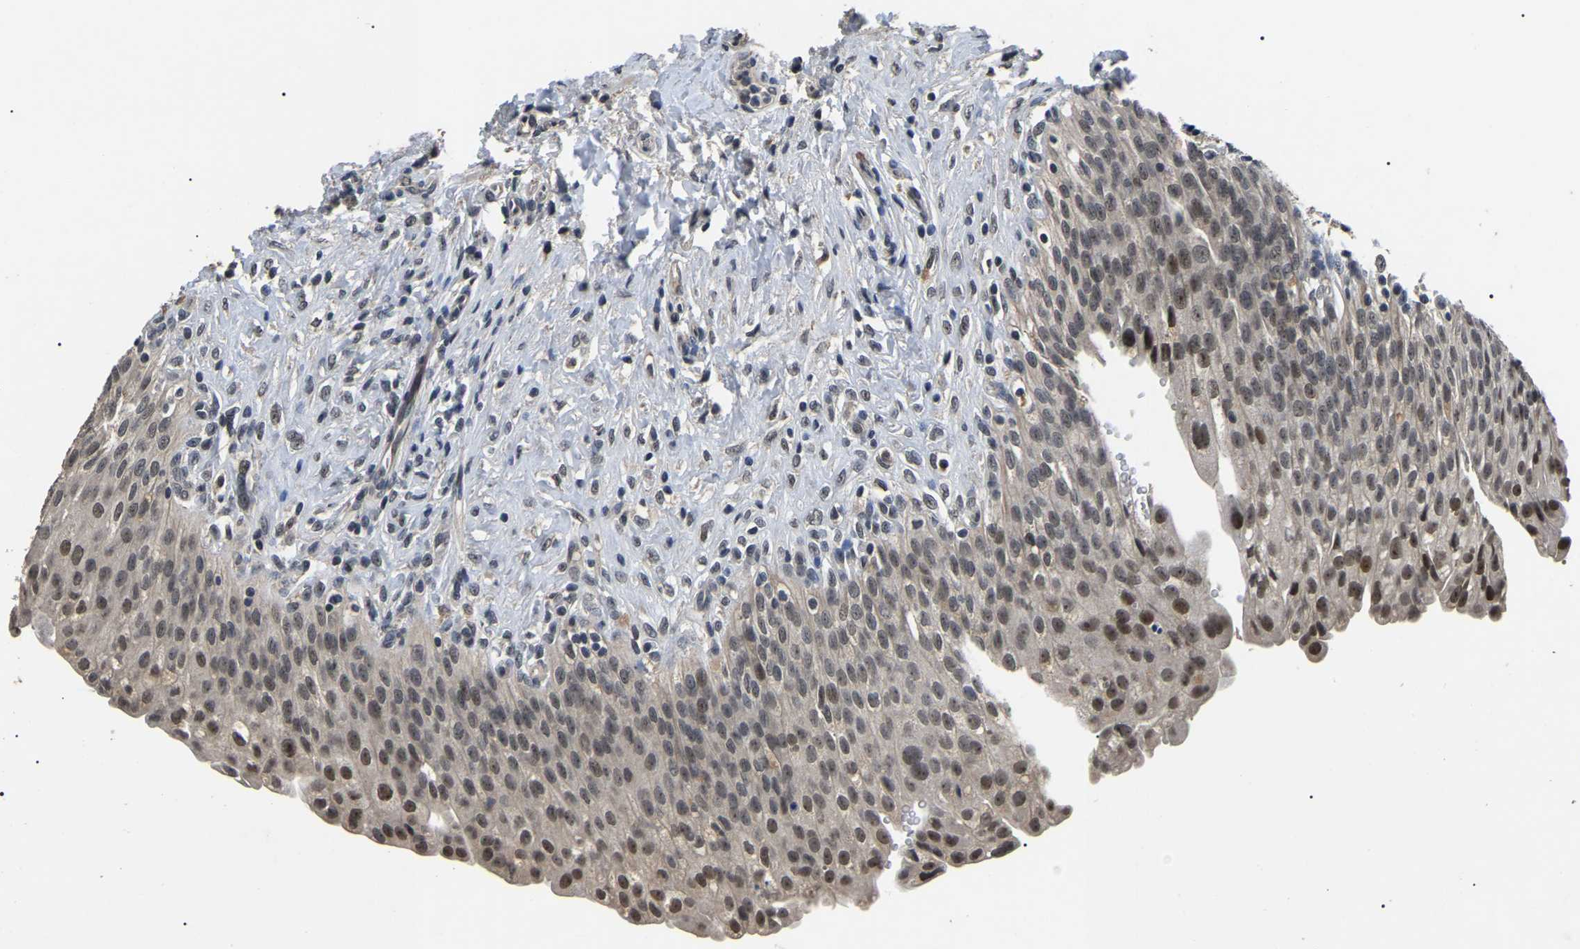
{"staining": {"intensity": "moderate", "quantity": "<25%", "location": "nuclear"}, "tissue": "urinary bladder", "cell_type": "Urothelial cells", "image_type": "normal", "snomed": [{"axis": "morphology", "description": "Urothelial carcinoma, High grade"}, {"axis": "topography", "description": "Urinary bladder"}], "caption": "Urothelial cells reveal low levels of moderate nuclear staining in about <25% of cells in unremarkable urinary bladder. (Brightfield microscopy of DAB IHC at high magnification).", "gene": "PPM1E", "patient": {"sex": "male", "age": 46}}